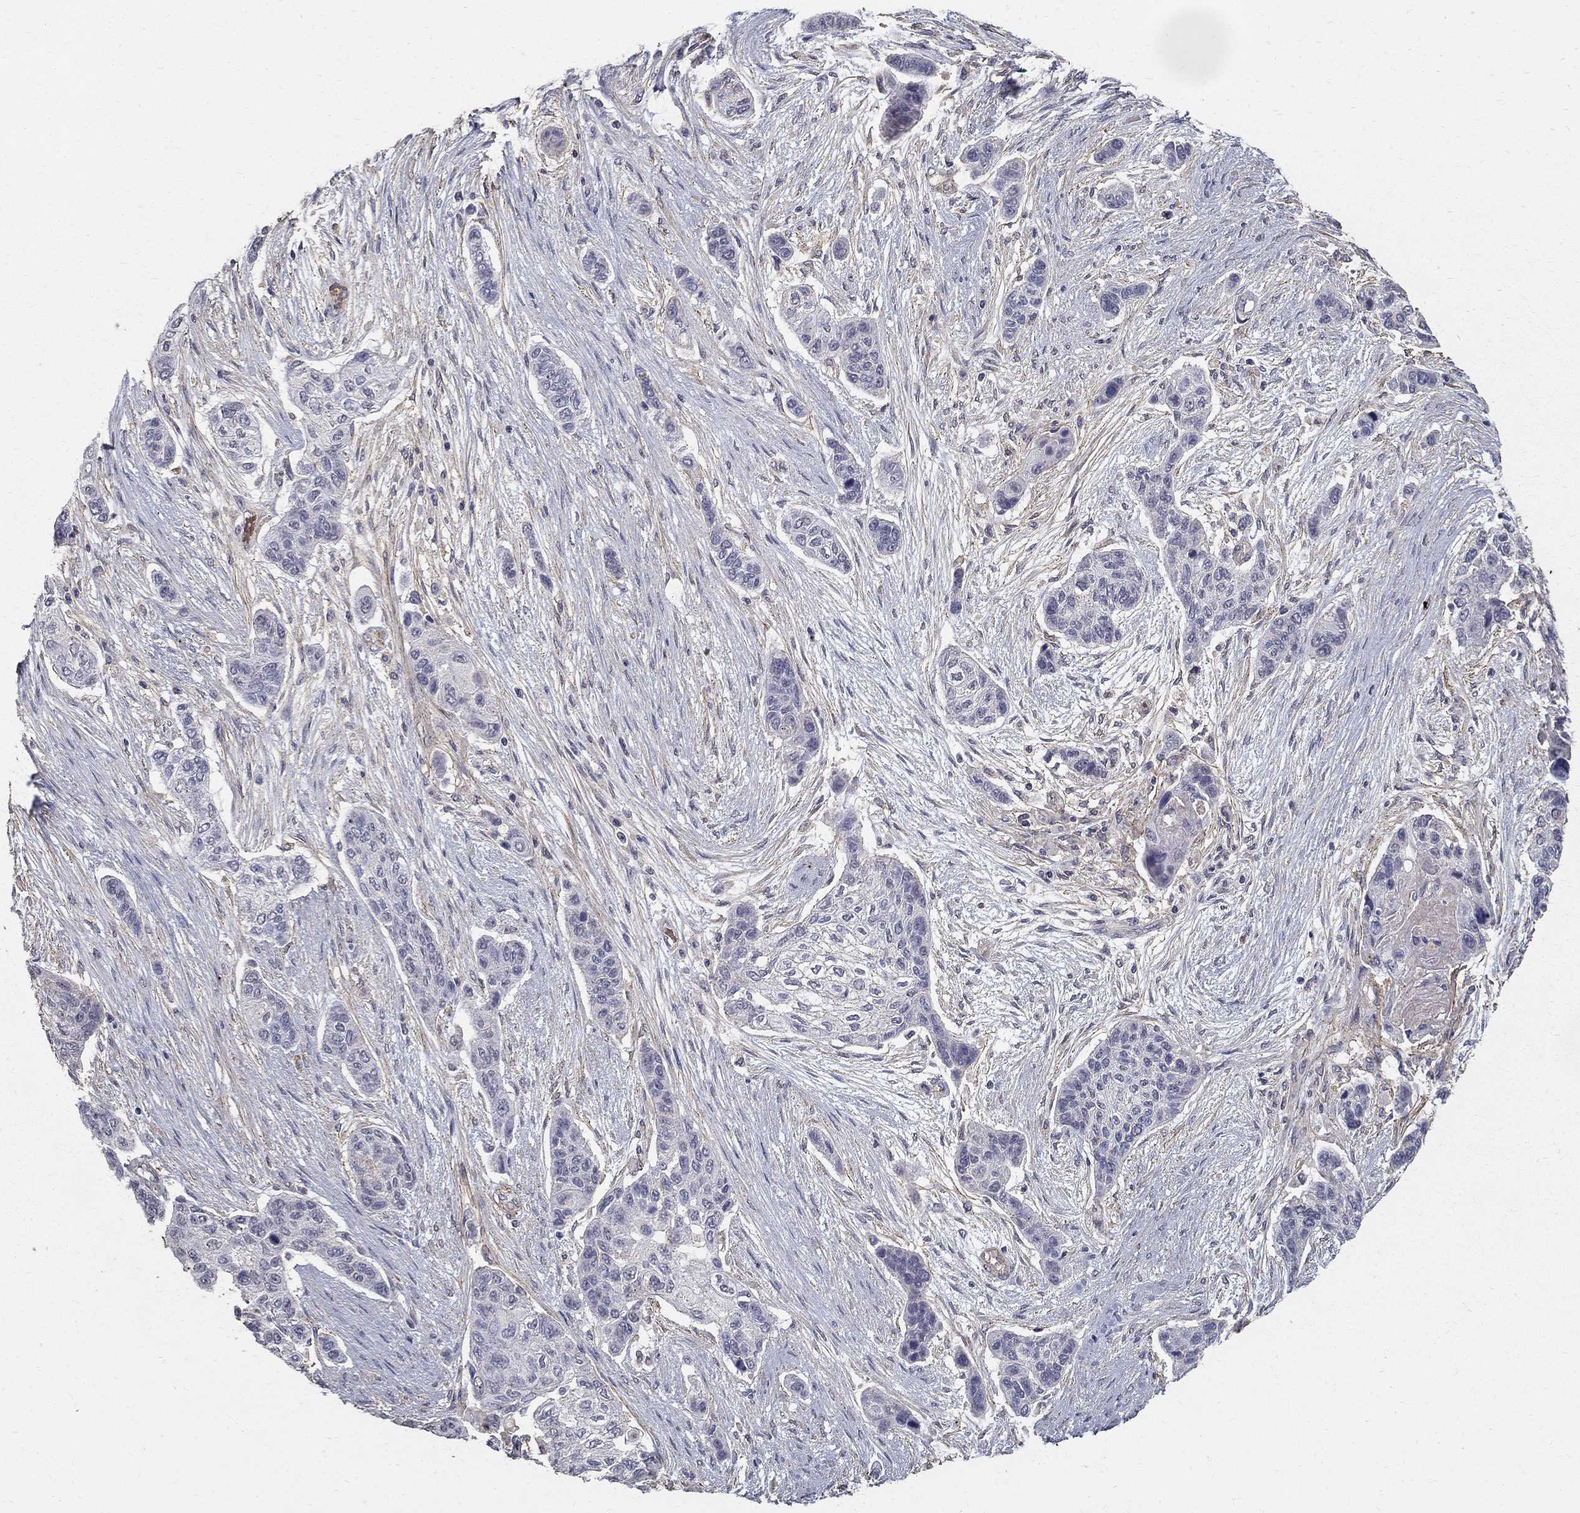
{"staining": {"intensity": "negative", "quantity": "none", "location": "none"}, "tissue": "lung cancer", "cell_type": "Tumor cells", "image_type": "cancer", "snomed": [{"axis": "morphology", "description": "Squamous cell carcinoma, NOS"}, {"axis": "topography", "description": "Lung"}], "caption": "Human lung squamous cell carcinoma stained for a protein using IHC exhibits no staining in tumor cells.", "gene": "MPP2", "patient": {"sex": "male", "age": 69}}